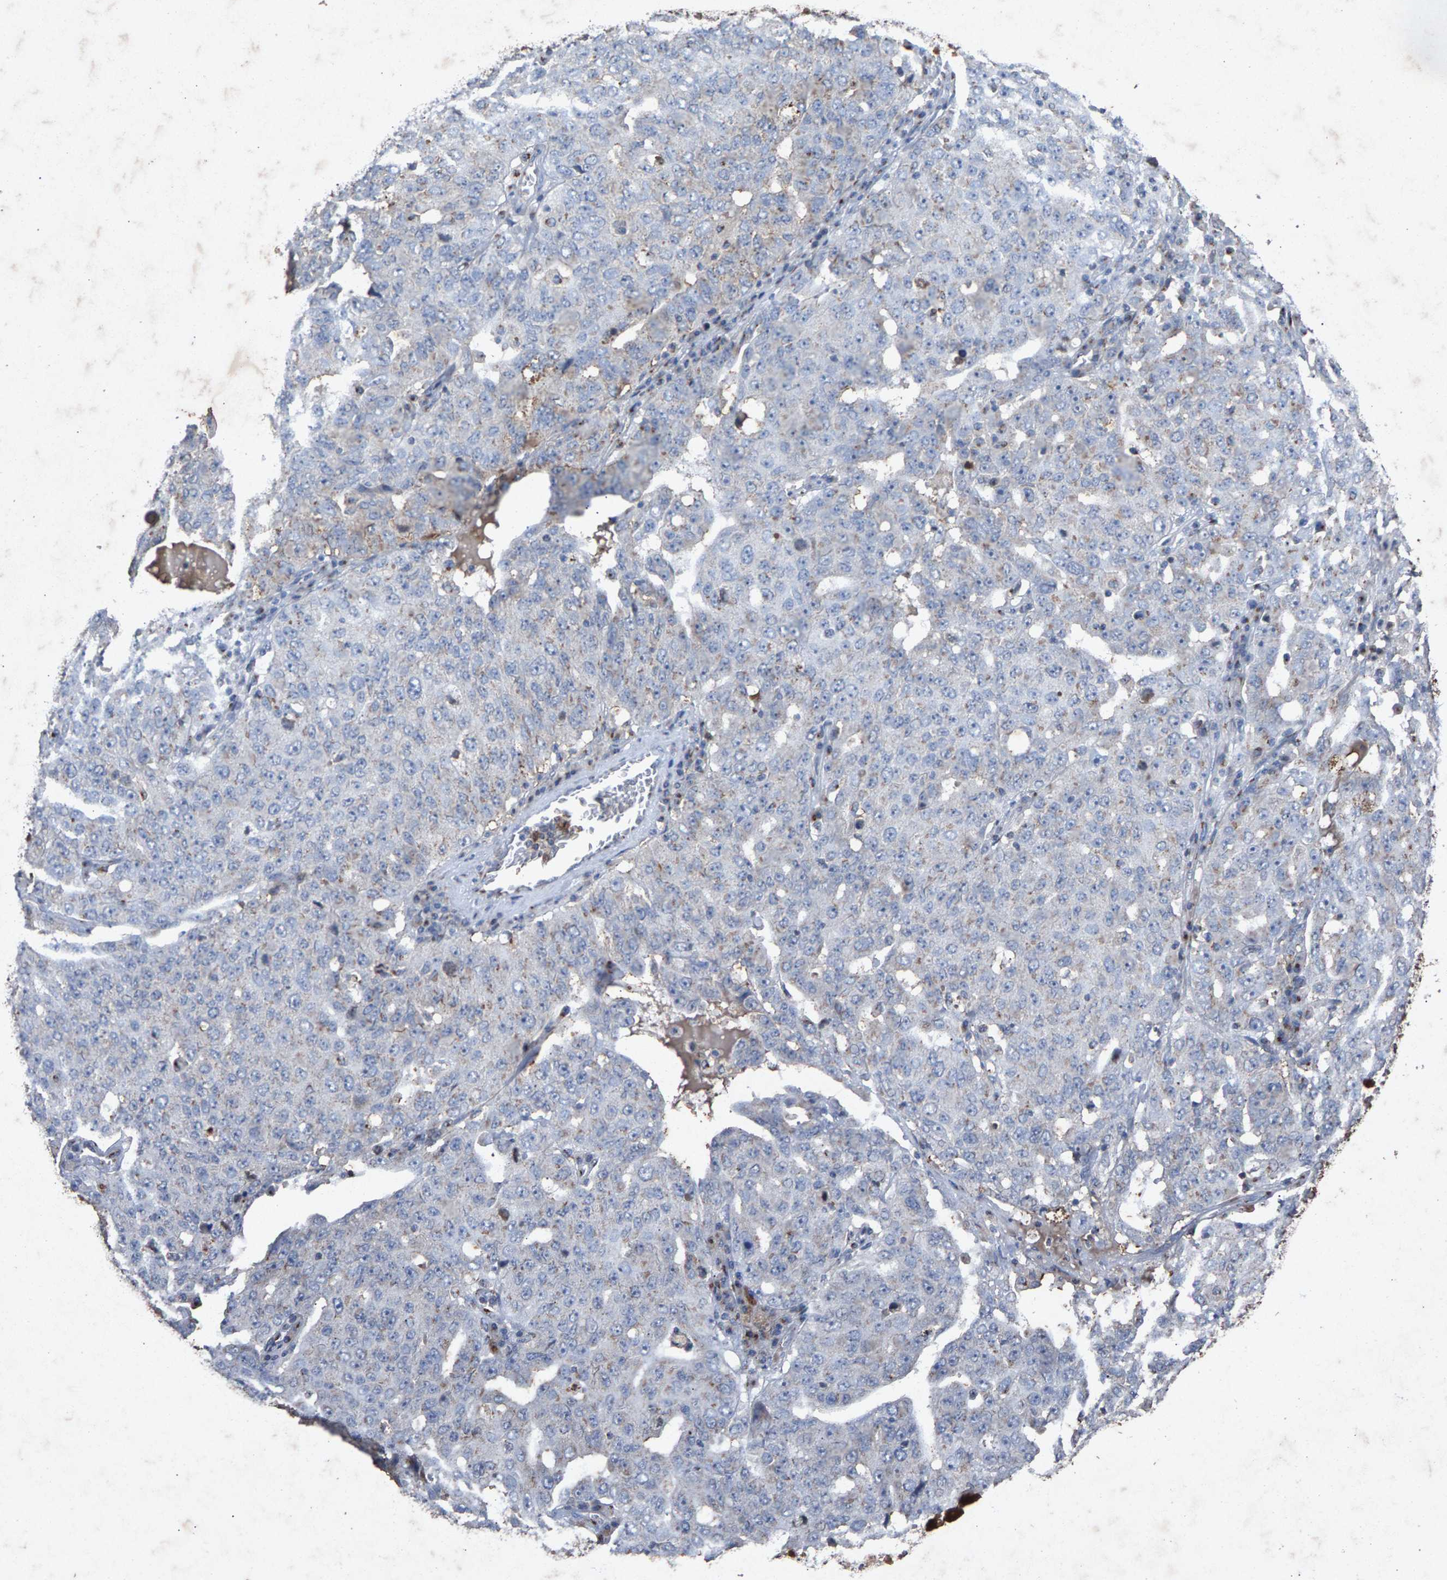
{"staining": {"intensity": "negative", "quantity": "none", "location": "none"}, "tissue": "ovarian cancer", "cell_type": "Tumor cells", "image_type": "cancer", "snomed": [{"axis": "morphology", "description": "Carcinoma, endometroid"}, {"axis": "topography", "description": "Ovary"}], "caption": "Ovarian endometroid carcinoma was stained to show a protein in brown. There is no significant expression in tumor cells. The staining is performed using DAB brown chromogen with nuclei counter-stained in using hematoxylin.", "gene": "MAN2A1", "patient": {"sex": "female", "age": 62}}